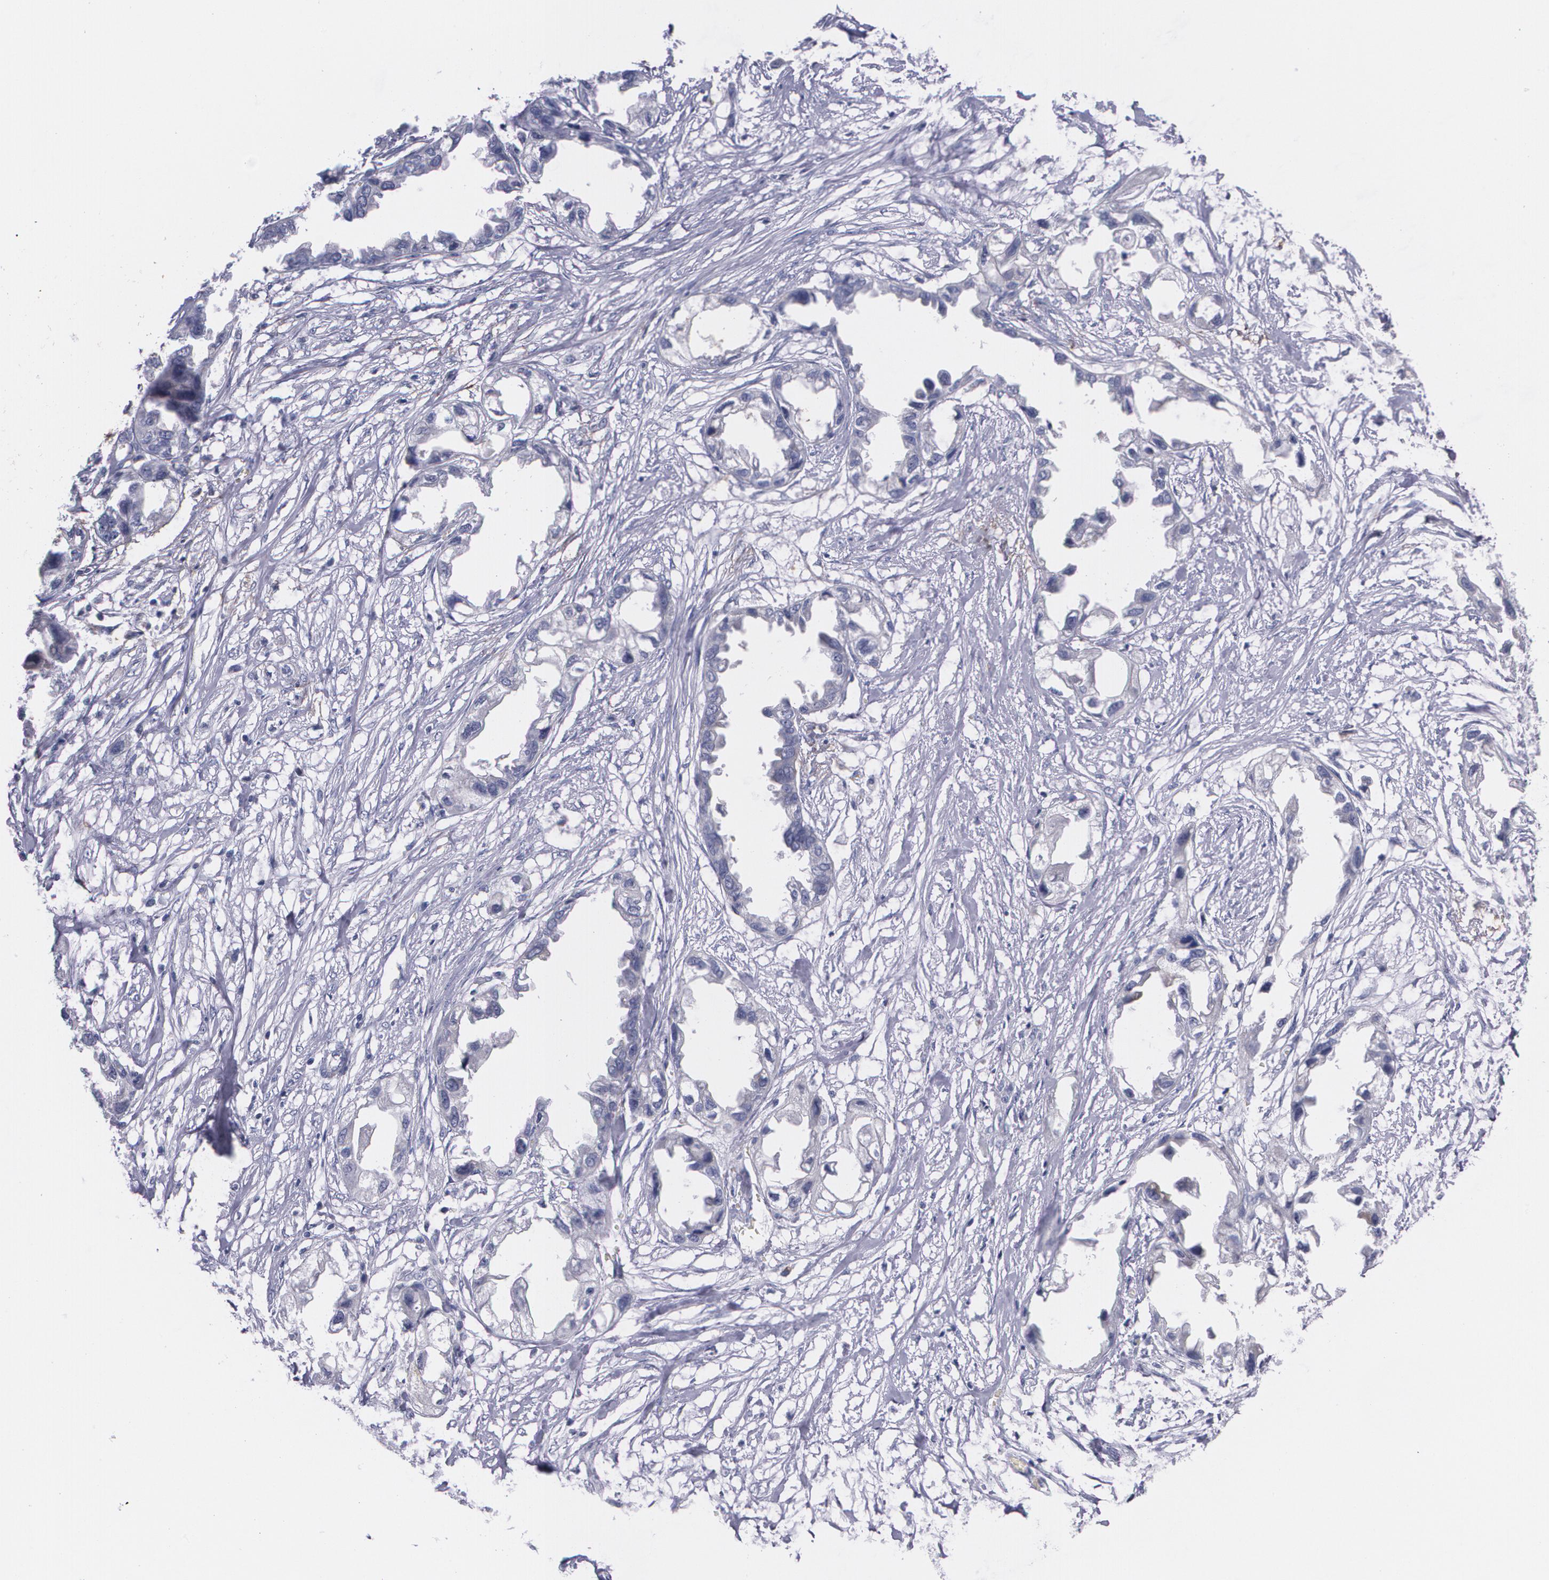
{"staining": {"intensity": "negative", "quantity": "none", "location": "none"}, "tissue": "endometrial cancer", "cell_type": "Tumor cells", "image_type": "cancer", "snomed": [{"axis": "morphology", "description": "Adenocarcinoma, NOS"}, {"axis": "topography", "description": "Endometrium"}], "caption": "The image reveals no staining of tumor cells in endometrial cancer.", "gene": "HMMR", "patient": {"sex": "female", "age": 67}}